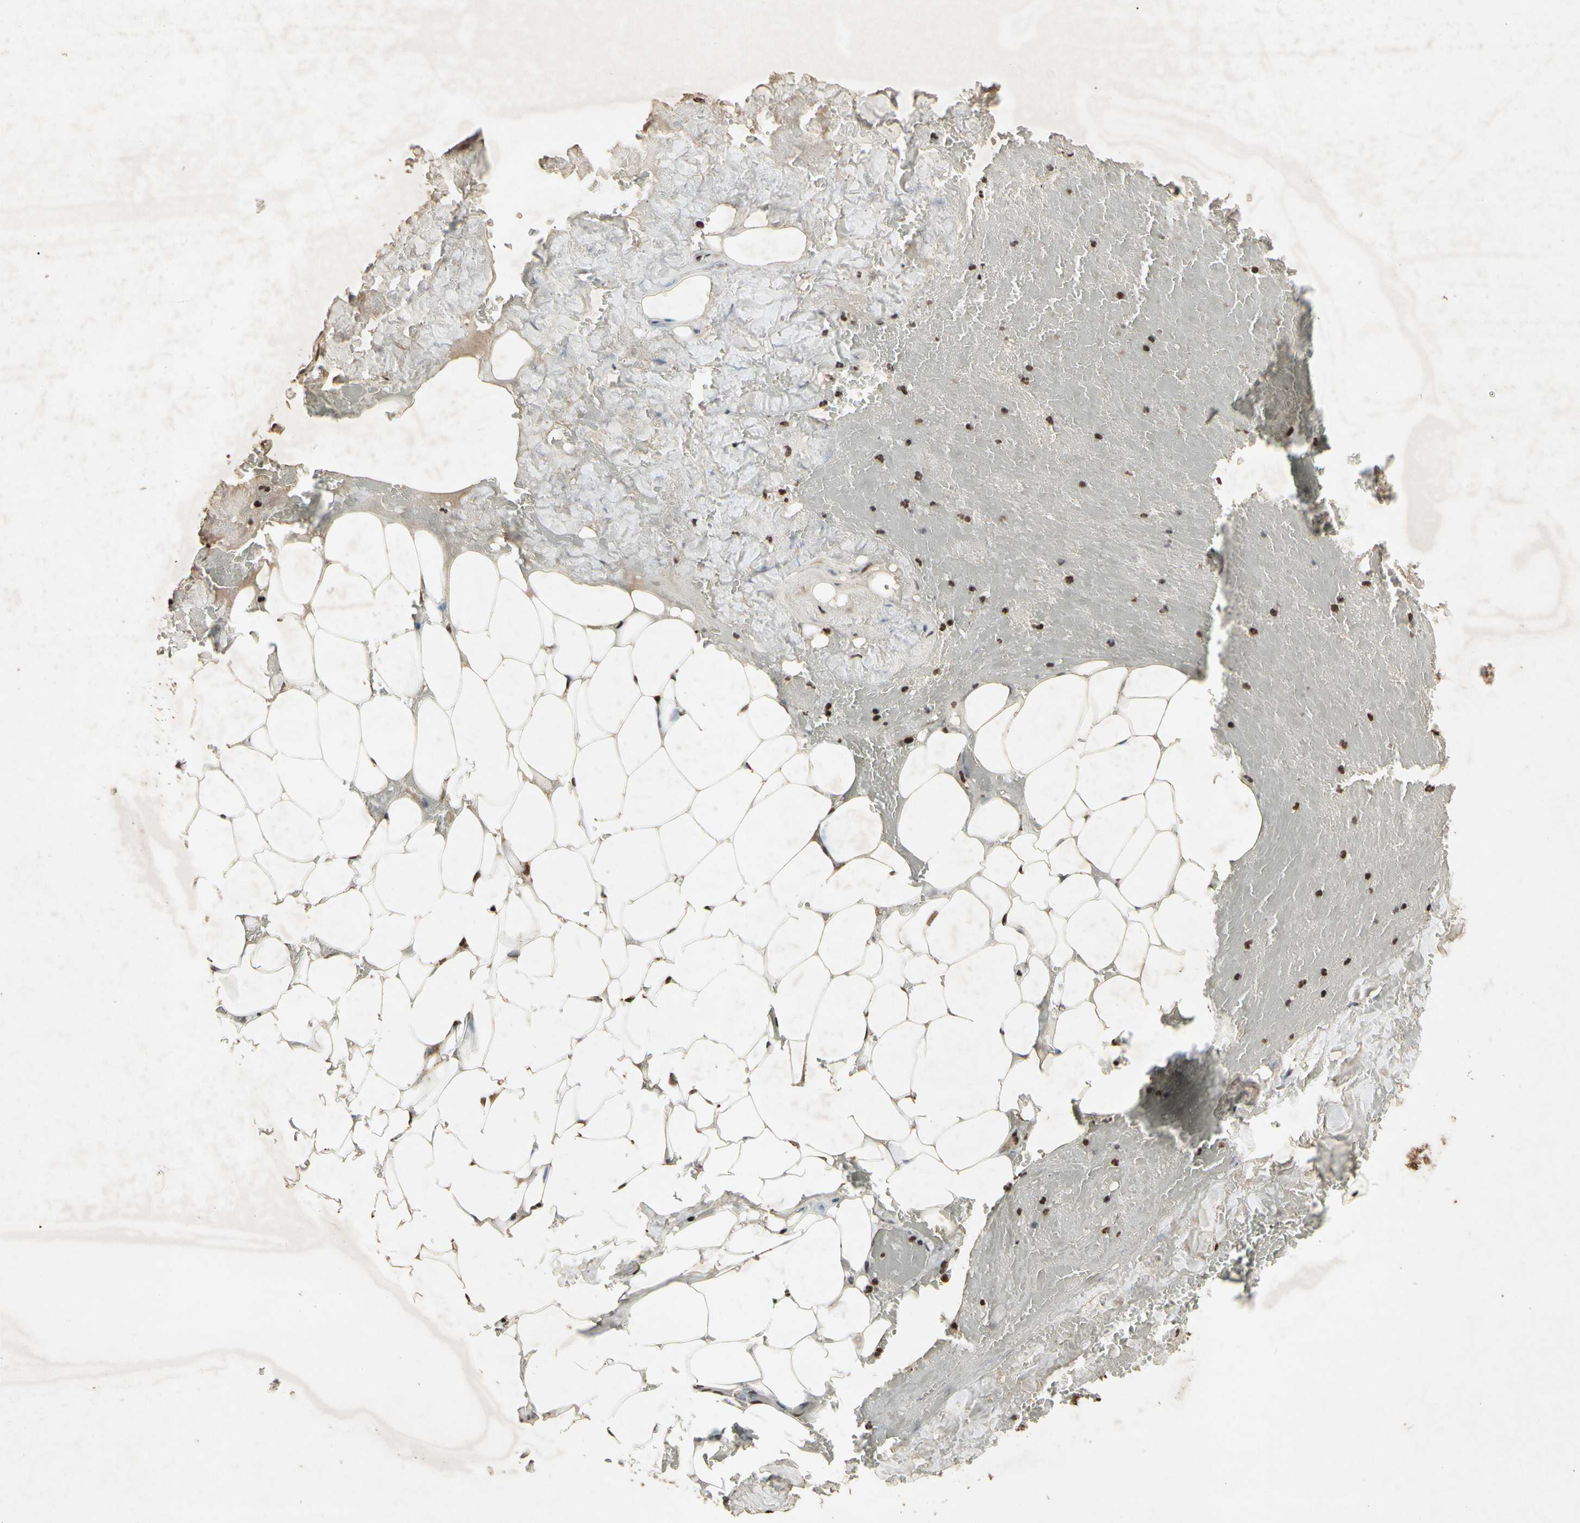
{"staining": {"intensity": "strong", "quantity": ">75%", "location": "nuclear"}, "tissue": "adipose tissue", "cell_type": "Adipocytes", "image_type": "normal", "snomed": [{"axis": "morphology", "description": "Normal tissue, NOS"}, {"axis": "topography", "description": "Peripheral nerve tissue"}], "caption": "Protein expression analysis of unremarkable human adipose tissue reveals strong nuclear positivity in about >75% of adipocytes. (DAB (3,3'-diaminobenzidine) IHC with brightfield microscopy, high magnification).", "gene": "TBX2", "patient": {"sex": "male", "age": 70}}